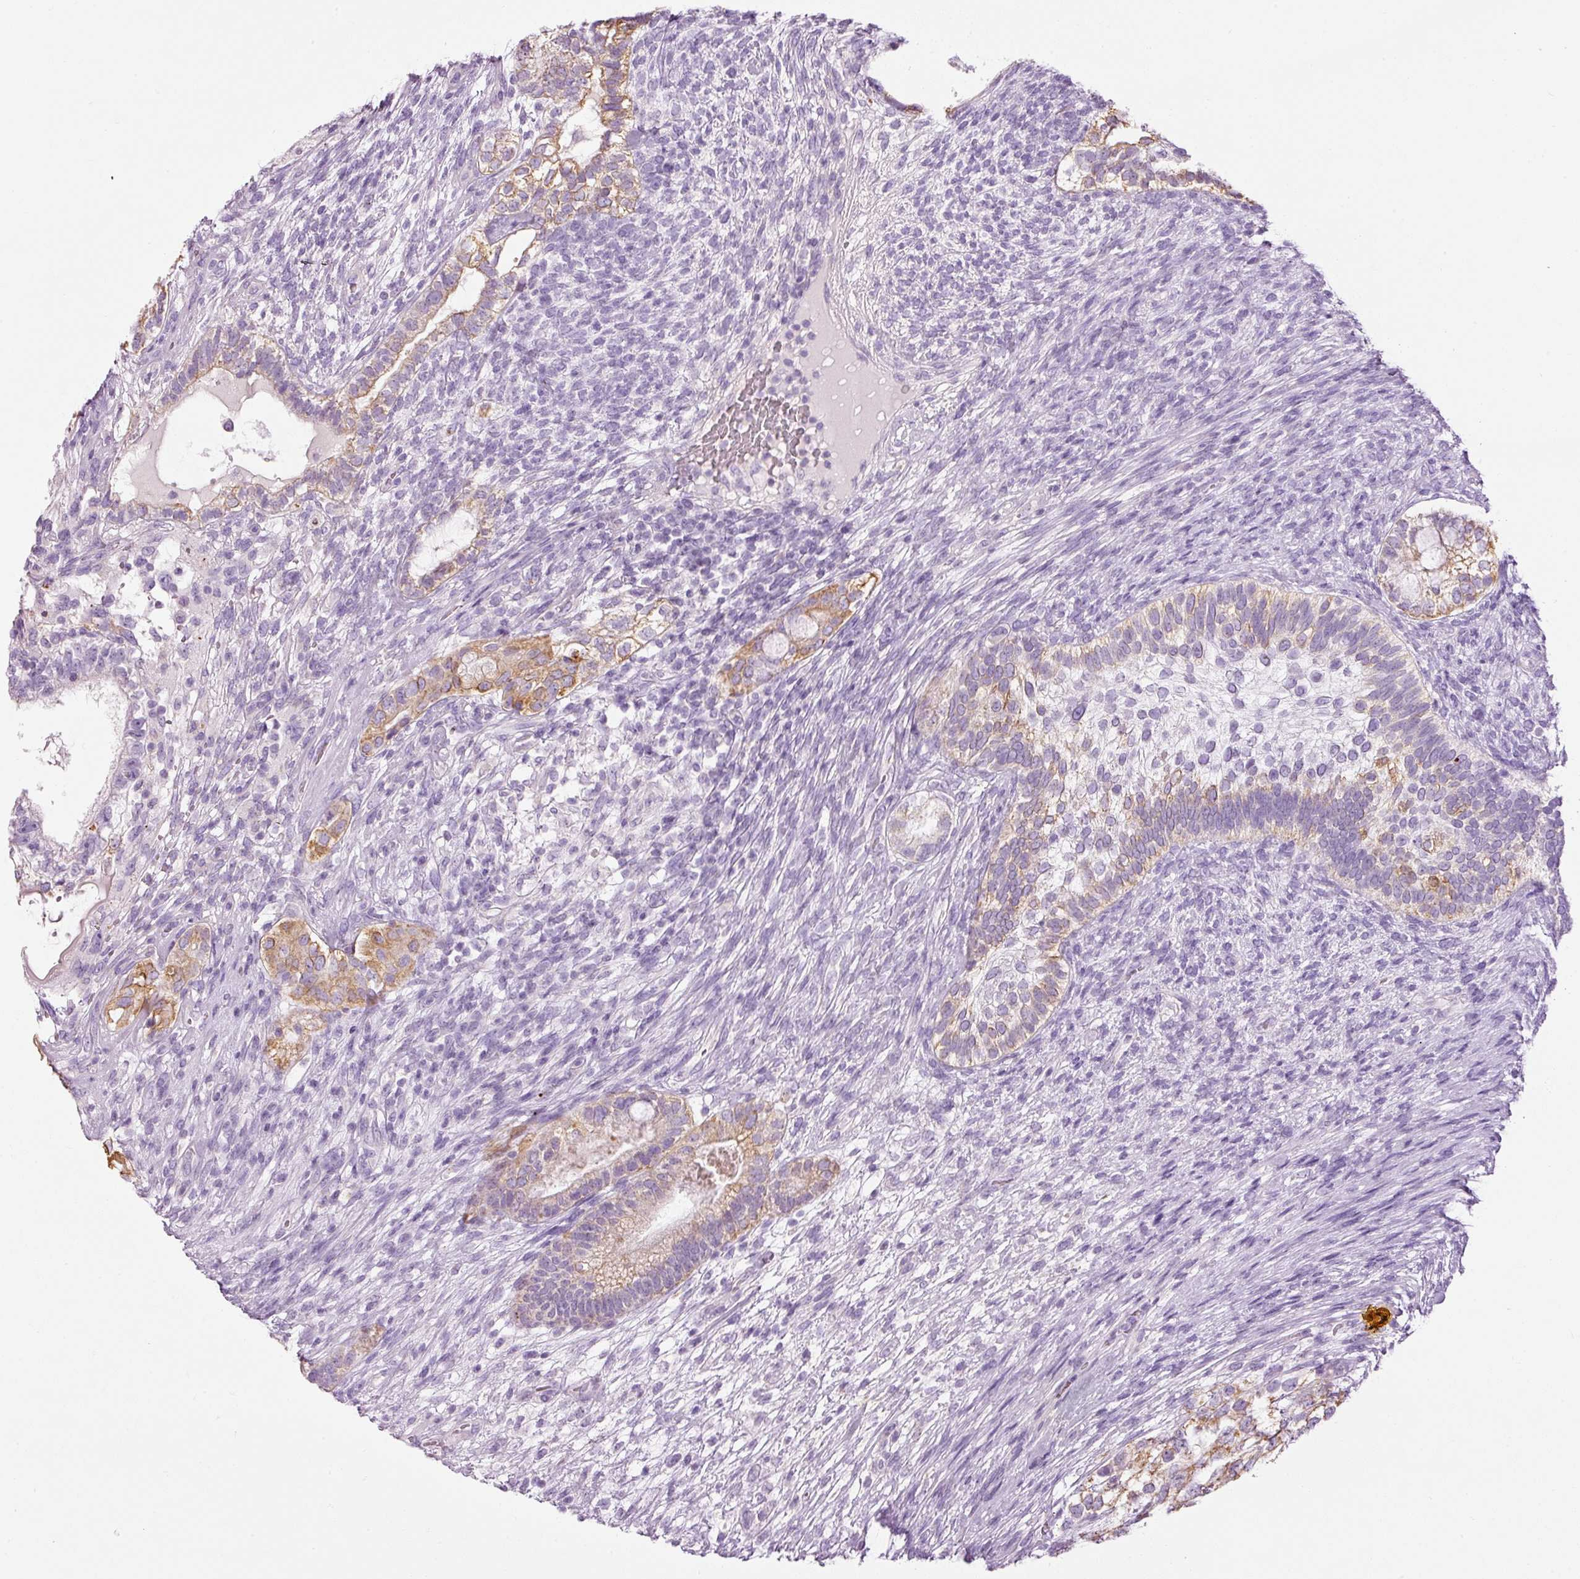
{"staining": {"intensity": "moderate", "quantity": "25%-75%", "location": "cytoplasmic/membranous"}, "tissue": "testis cancer", "cell_type": "Tumor cells", "image_type": "cancer", "snomed": [{"axis": "morphology", "description": "Seminoma, NOS"}, {"axis": "morphology", "description": "Carcinoma, Embryonal, NOS"}, {"axis": "topography", "description": "Testis"}], "caption": "This histopathology image exhibits testis cancer (embryonal carcinoma) stained with immunohistochemistry (IHC) to label a protein in brown. The cytoplasmic/membranous of tumor cells show moderate positivity for the protein. Nuclei are counter-stained blue.", "gene": "CARD16", "patient": {"sex": "male", "age": 41}}